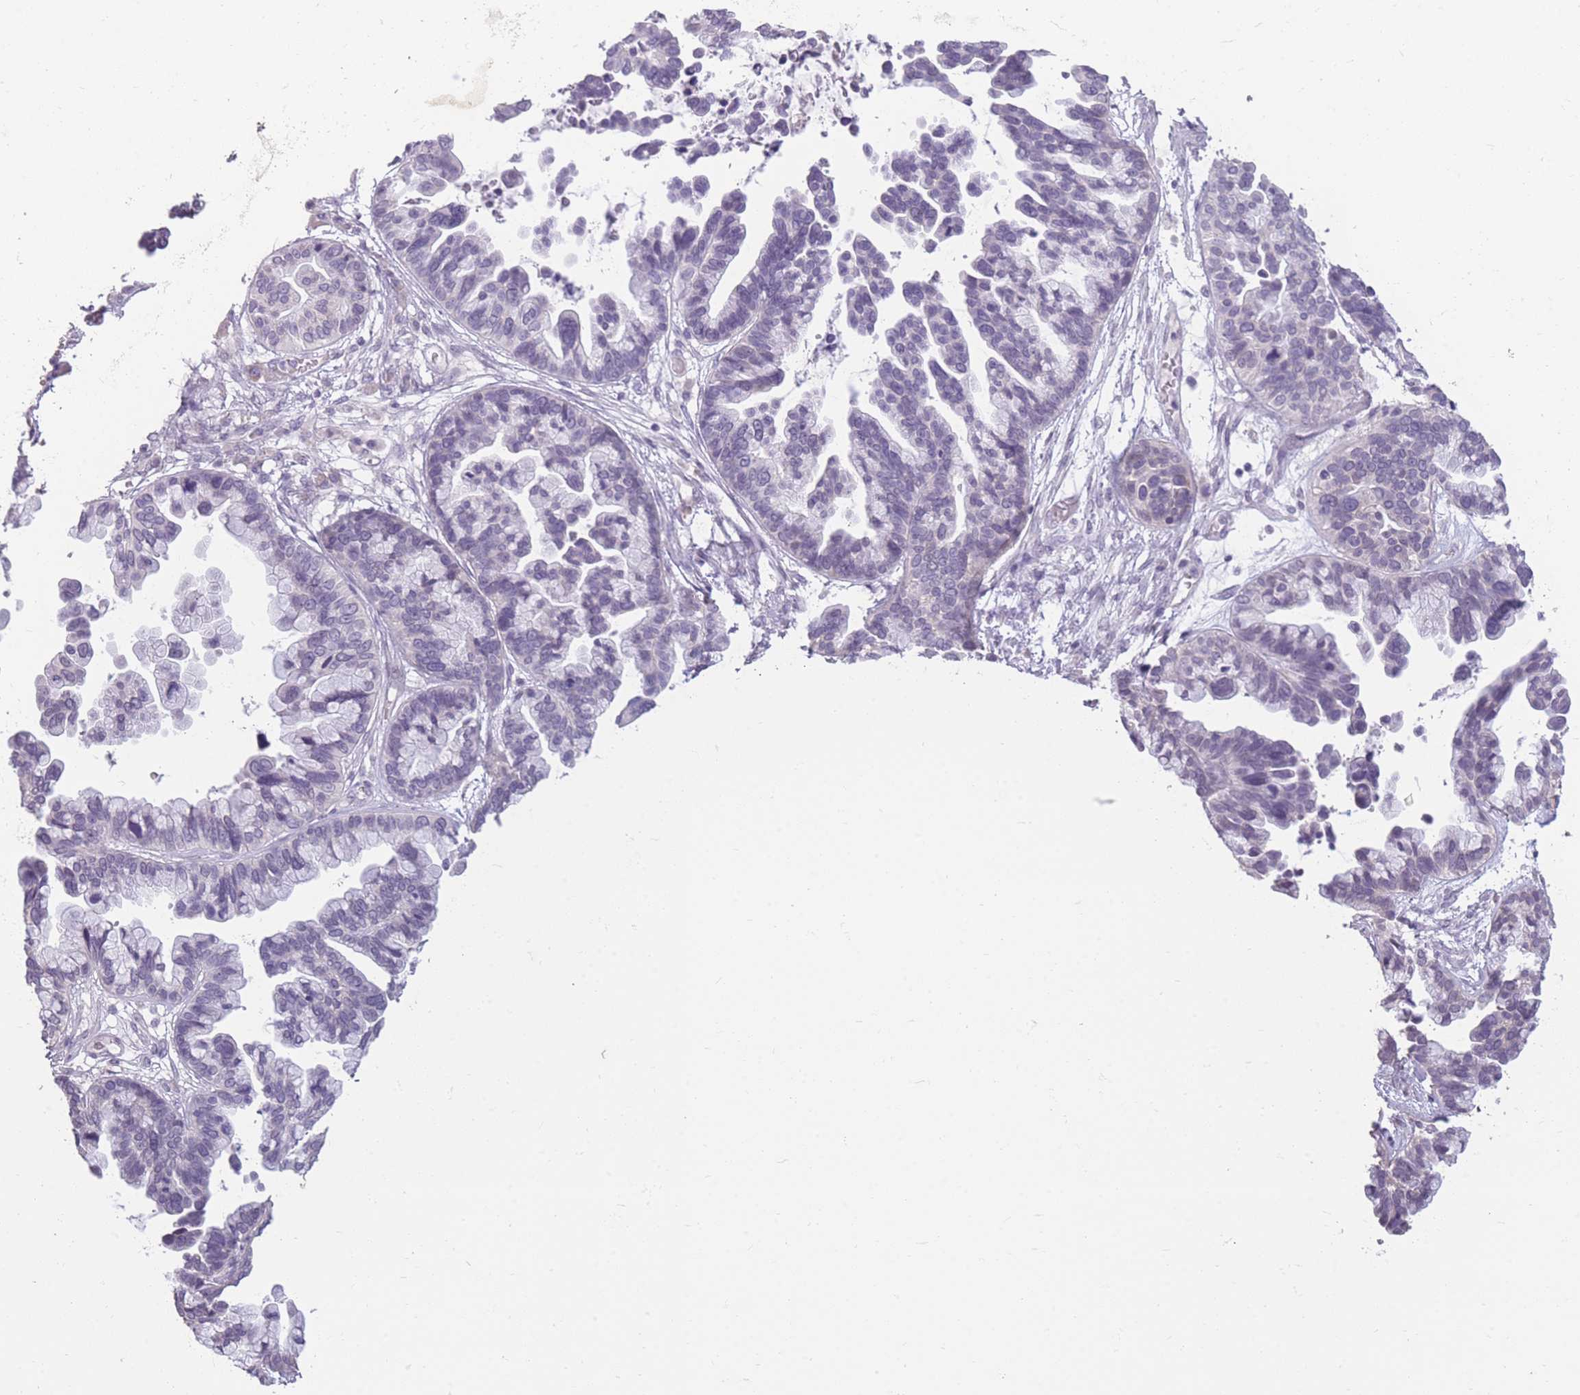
{"staining": {"intensity": "negative", "quantity": "none", "location": "none"}, "tissue": "ovarian cancer", "cell_type": "Tumor cells", "image_type": "cancer", "snomed": [{"axis": "morphology", "description": "Cystadenocarcinoma, serous, NOS"}, {"axis": "topography", "description": "Ovary"}], "caption": "DAB (3,3'-diaminobenzidine) immunohistochemical staining of serous cystadenocarcinoma (ovarian) exhibits no significant staining in tumor cells.", "gene": "ZBTB24", "patient": {"sex": "female", "age": 56}}